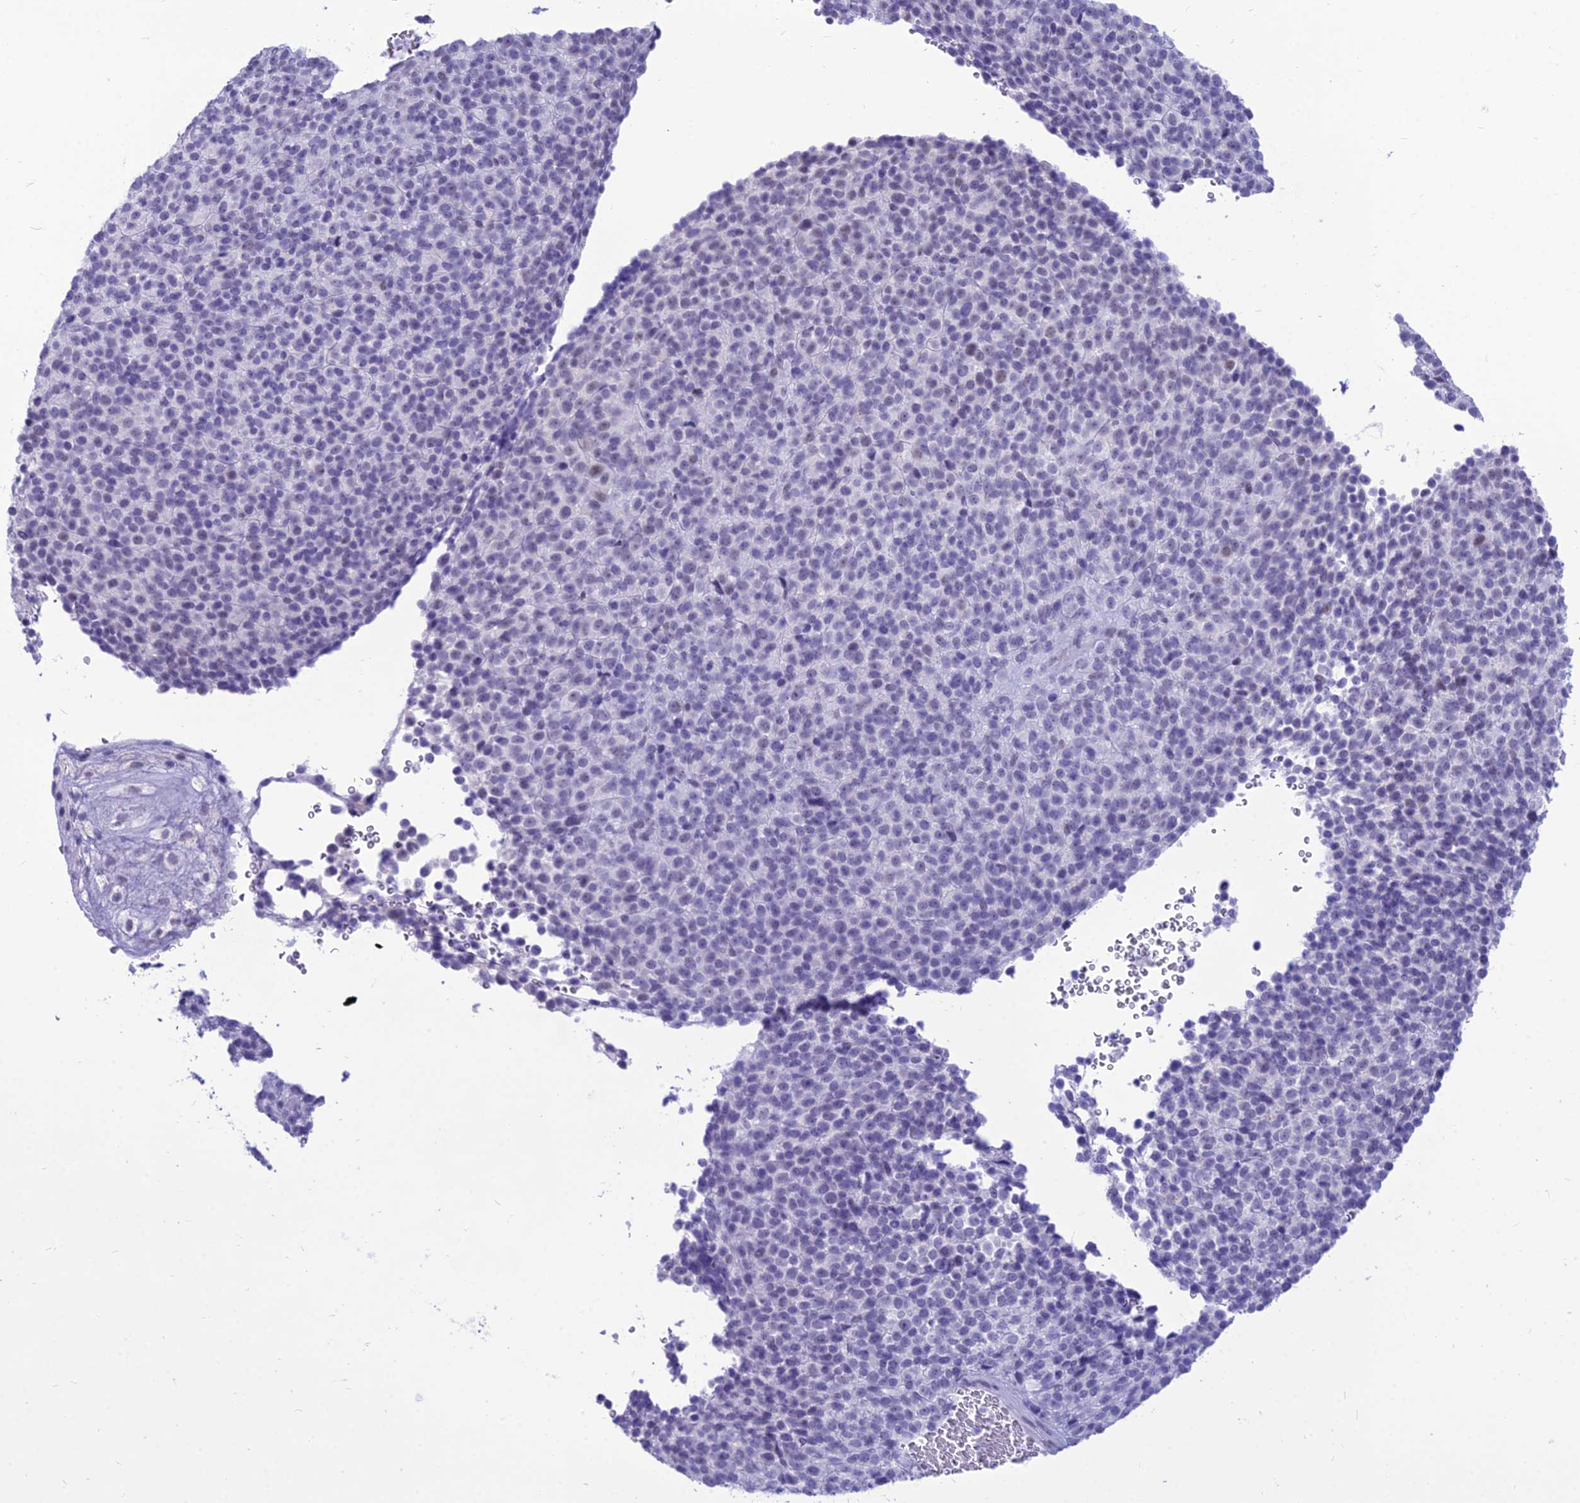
{"staining": {"intensity": "negative", "quantity": "none", "location": "none"}, "tissue": "melanoma", "cell_type": "Tumor cells", "image_type": "cancer", "snomed": [{"axis": "morphology", "description": "Malignant melanoma, Metastatic site"}, {"axis": "topography", "description": "Brain"}], "caption": "Tumor cells show no significant positivity in melanoma.", "gene": "DHX40", "patient": {"sex": "female", "age": 56}}